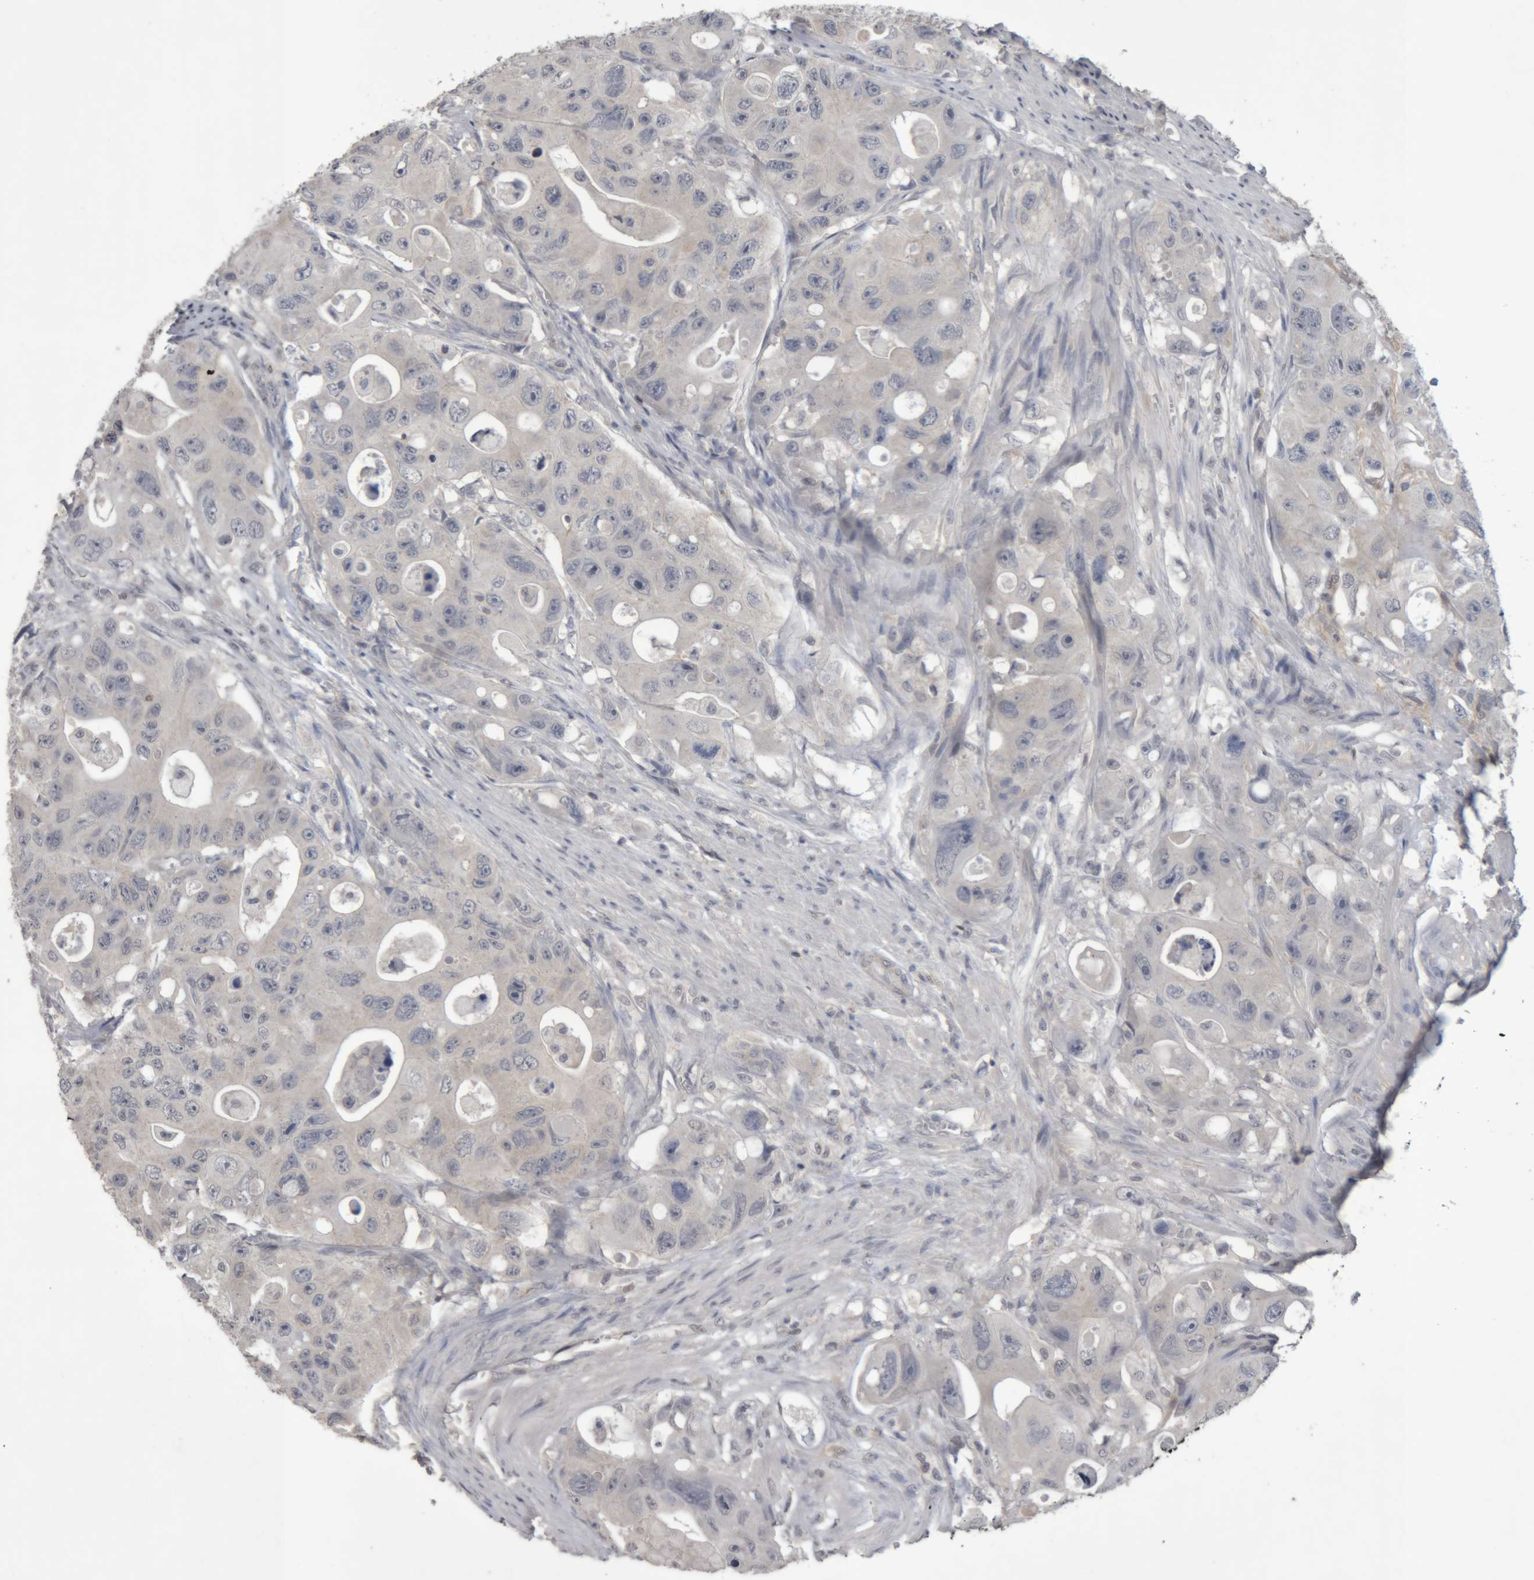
{"staining": {"intensity": "negative", "quantity": "none", "location": "none"}, "tissue": "colorectal cancer", "cell_type": "Tumor cells", "image_type": "cancer", "snomed": [{"axis": "morphology", "description": "Adenocarcinoma, NOS"}, {"axis": "topography", "description": "Colon"}], "caption": "DAB (3,3'-diaminobenzidine) immunohistochemical staining of human colorectal cancer (adenocarcinoma) displays no significant positivity in tumor cells.", "gene": "NFATC2", "patient": {"sex": "female", "age": 46}}